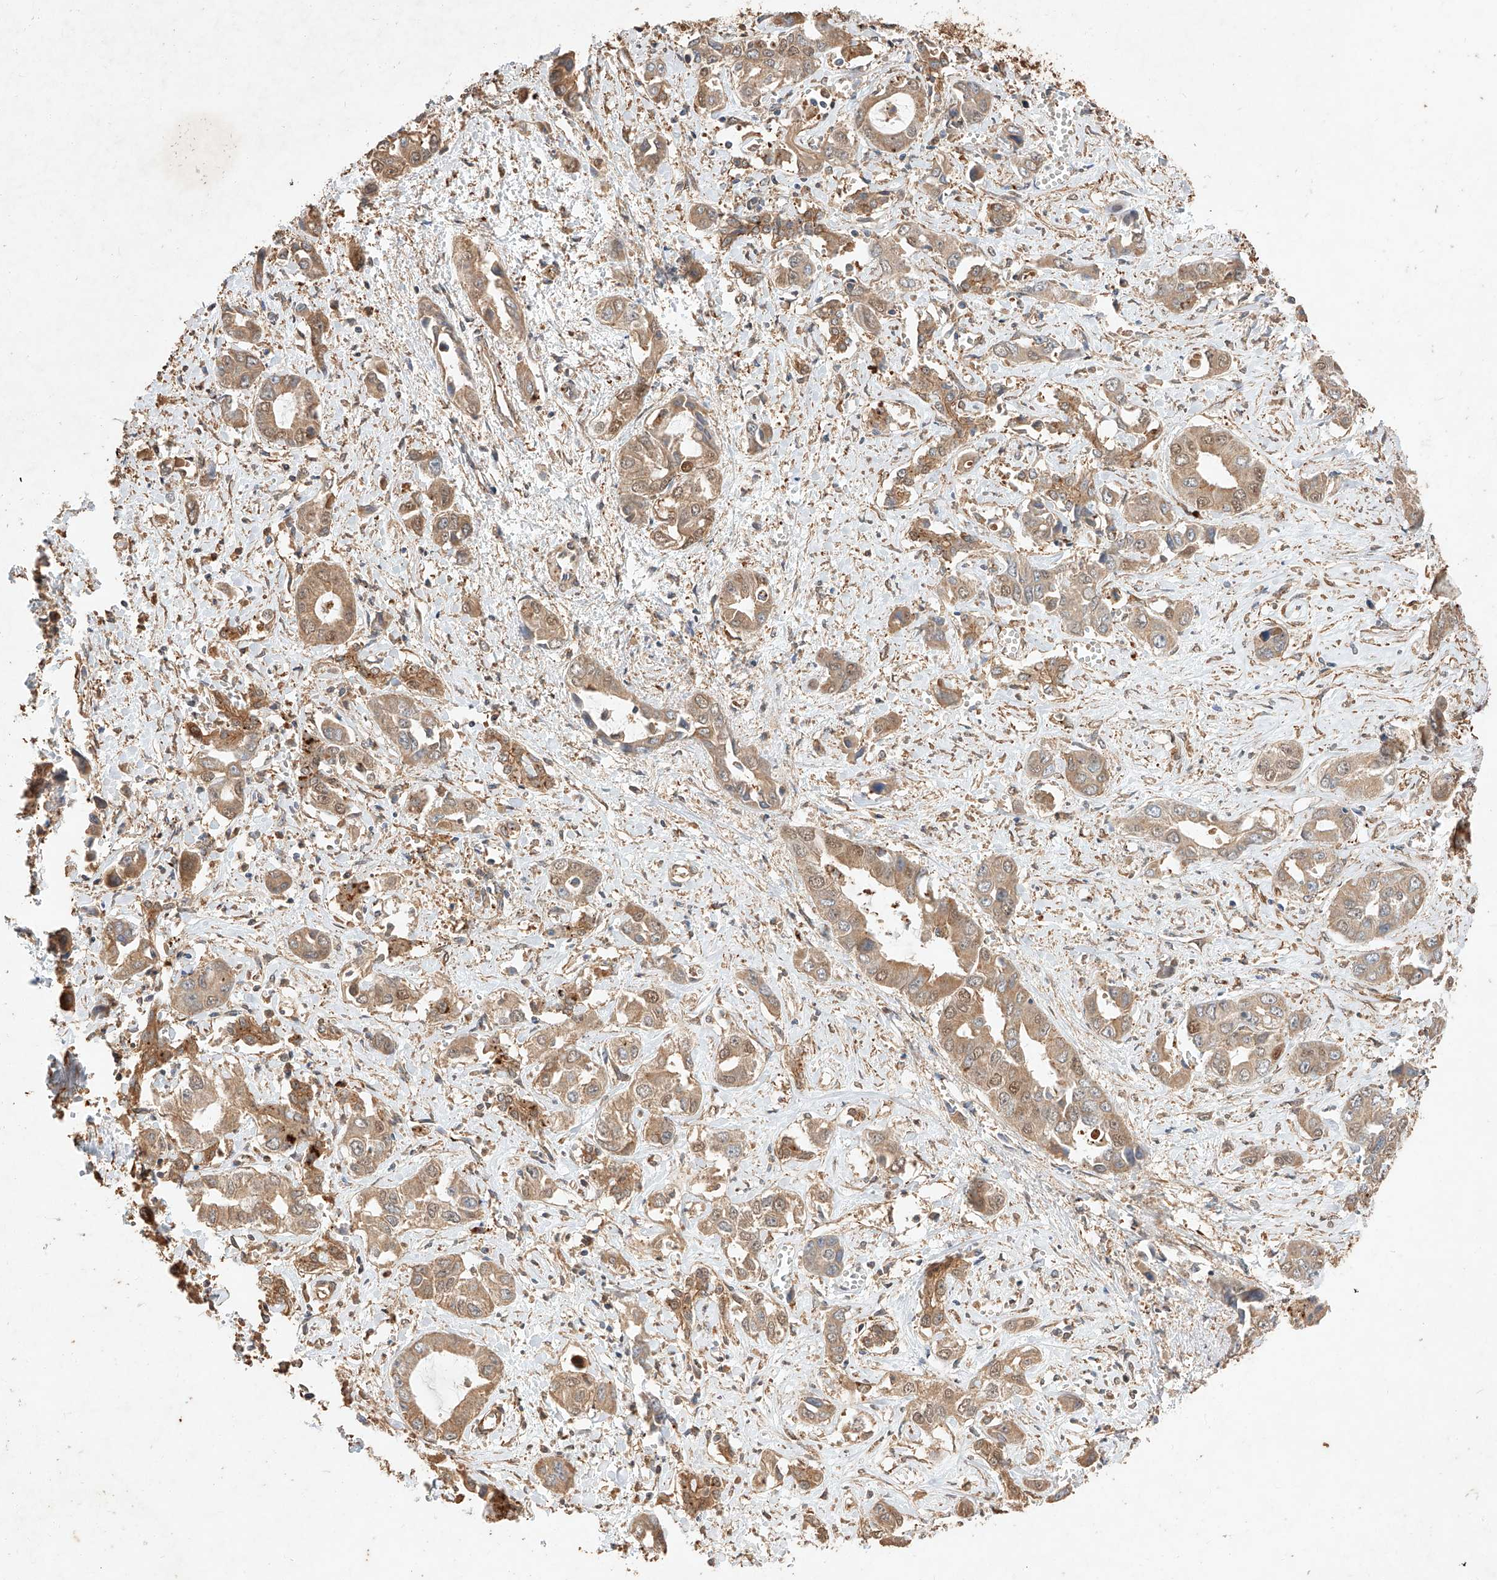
{"staining": {"intensity": "moderate", "quantity": ">75%", "location": "cytoplasmic/membranous"}, "tissue": "liver cancer", "cell_type": "Tumor cells", "image_type": "cancer", "snomed": [{"axis": "morphology", "description": "Cholangiocarcinoma"}, {"axis": "topography", "description": "Liver"}], "caption": "This photomicrograph reveals liver cancer stained with immunohistochemistry (IHC) to label a protein in brown. The cytoplasmic/membranous of tumor cells show moderate positivity for the protein. Nuclei are counter-stained blue.", "gene": "GHDC", "patient": {"sex": "female", "age": 52}}